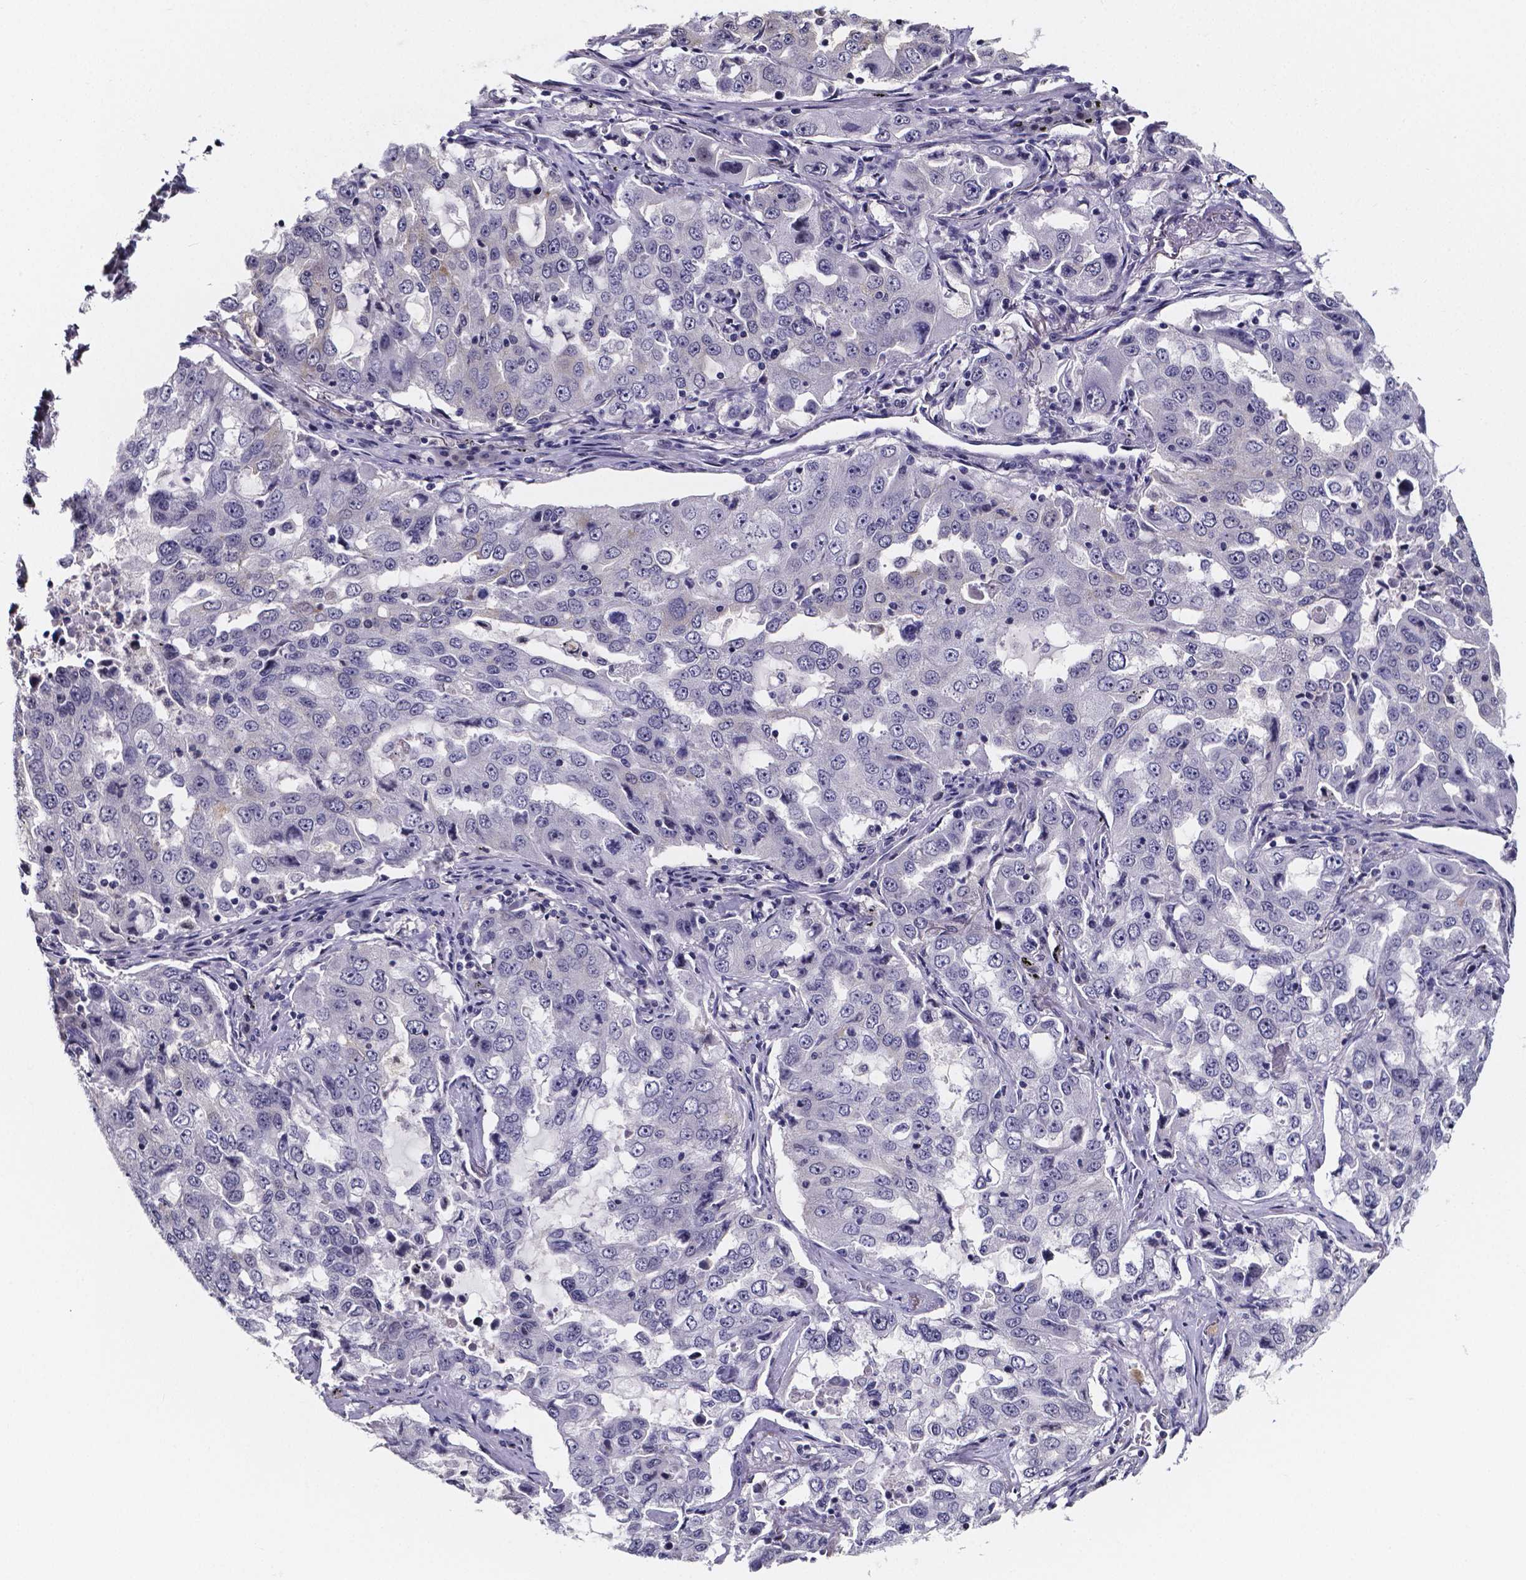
{"staining": {"intensity": "negative", "quantity": "none", "location": "none"}, "tissue": "lung cancer", "cell_type": "Tumor cells", "image_type": "cancer", "snomed": [{"axis": "morphology", "description": "Adenocarcinoma, NOS"}, {"axis": "topography", "description": "Lung"}], "caption": "The image demonstrates no staining of tumor cells in adenocarcinoma (lung). (DAB immunohistochemistry visualized using brightfield microscopy, high magnification).", "gene": "IZUMO1", "patient": {"sex": "female", "age": 61}}